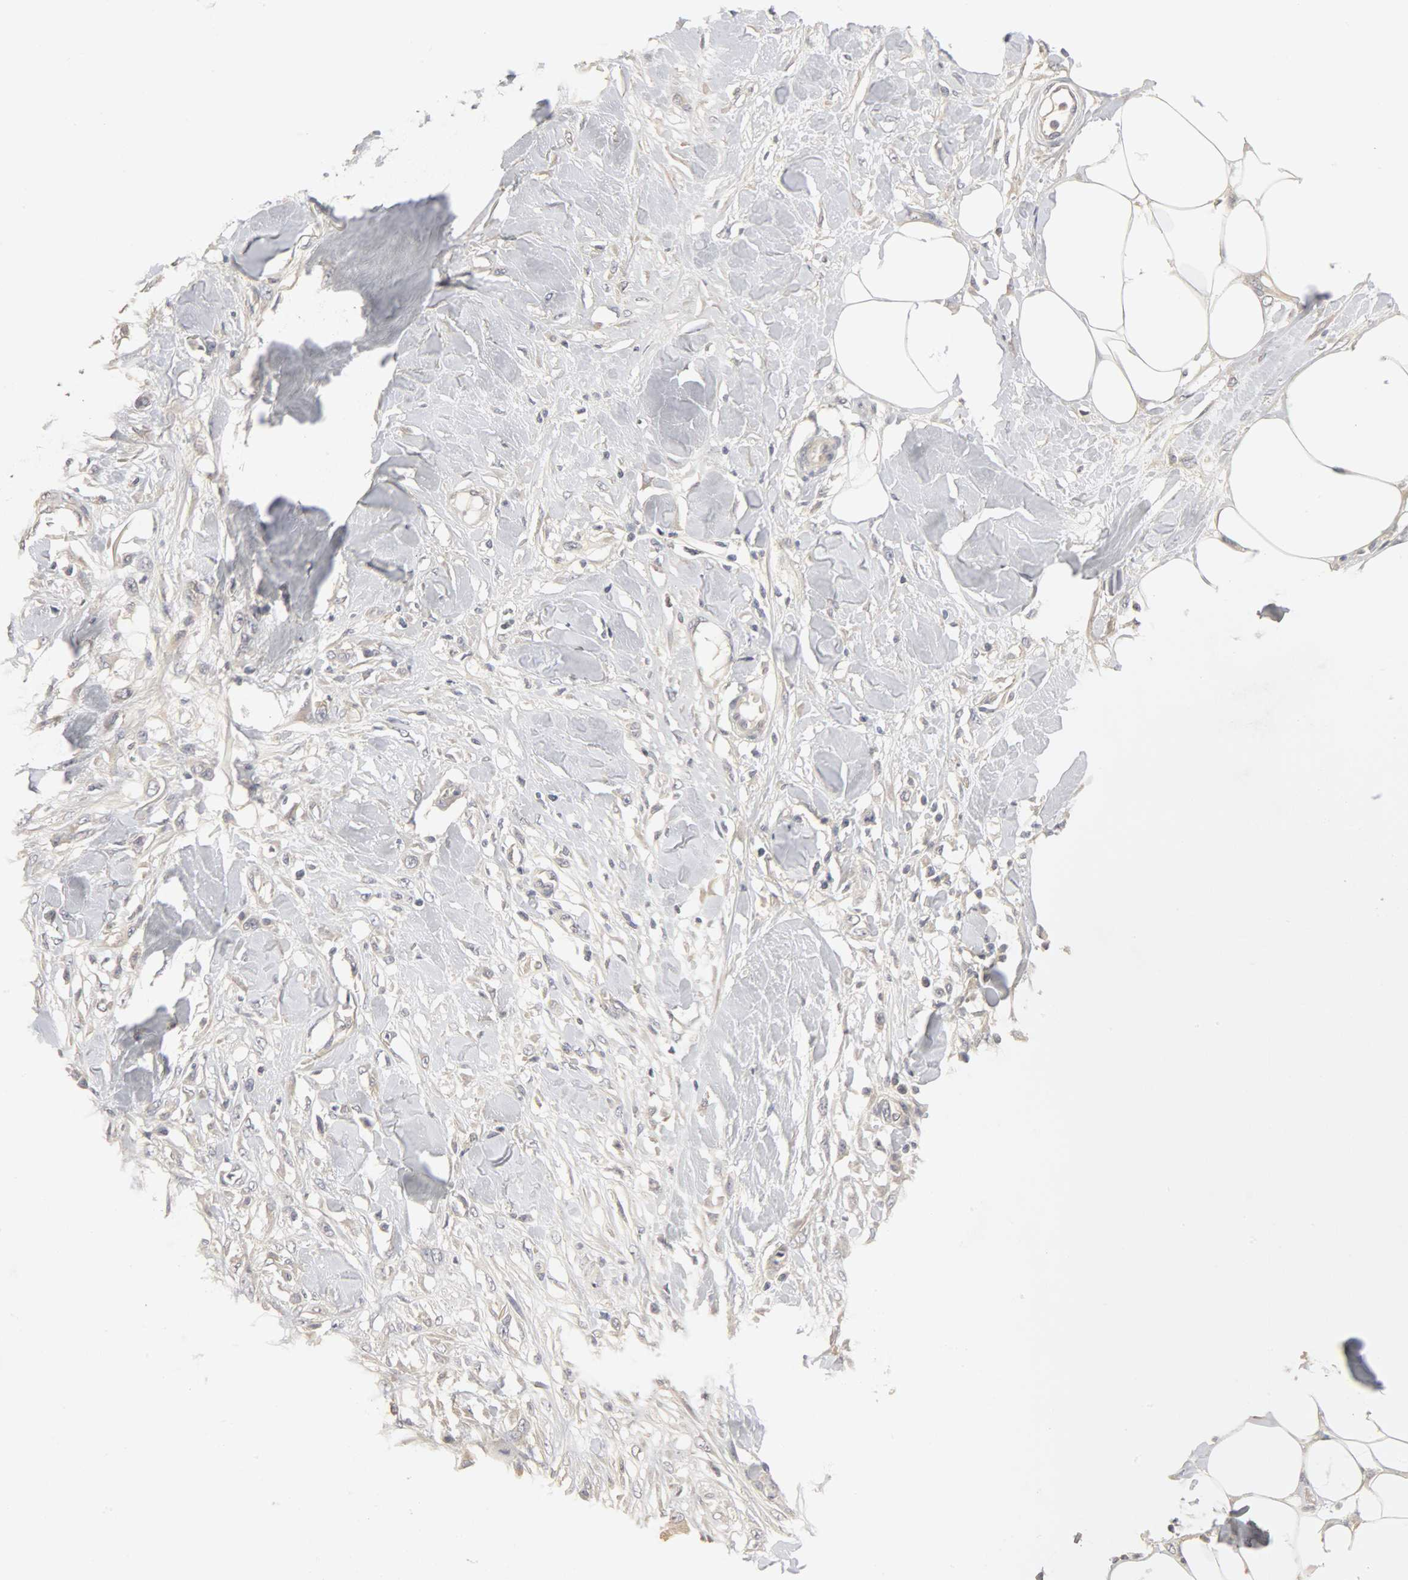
{"staining": {"intensity": "negative", "quantity": "none", "location": "none"}, "tissue": "skin cancer", "cell_type": "Tumor cells", "image_type": "cancer", "snomed": [{"axis": "morphology", "description": "Normal tissue, NOS"}, {"axis": "morphology", "description": "Squamous cell carcinoma, NOS"}, {"axis": "topography", "description": "Skin"}], "caption": "An immunohistochemistry (IHC) image of skin cancer (squamous cell carcinoma) is shown. There is no staining in tumor cells of skin cancer (squamous cell carcinoma). Nuclei are stained in blue.", "gene": "SLC10A2", "patient": {"sex": "female", "age": 59}}